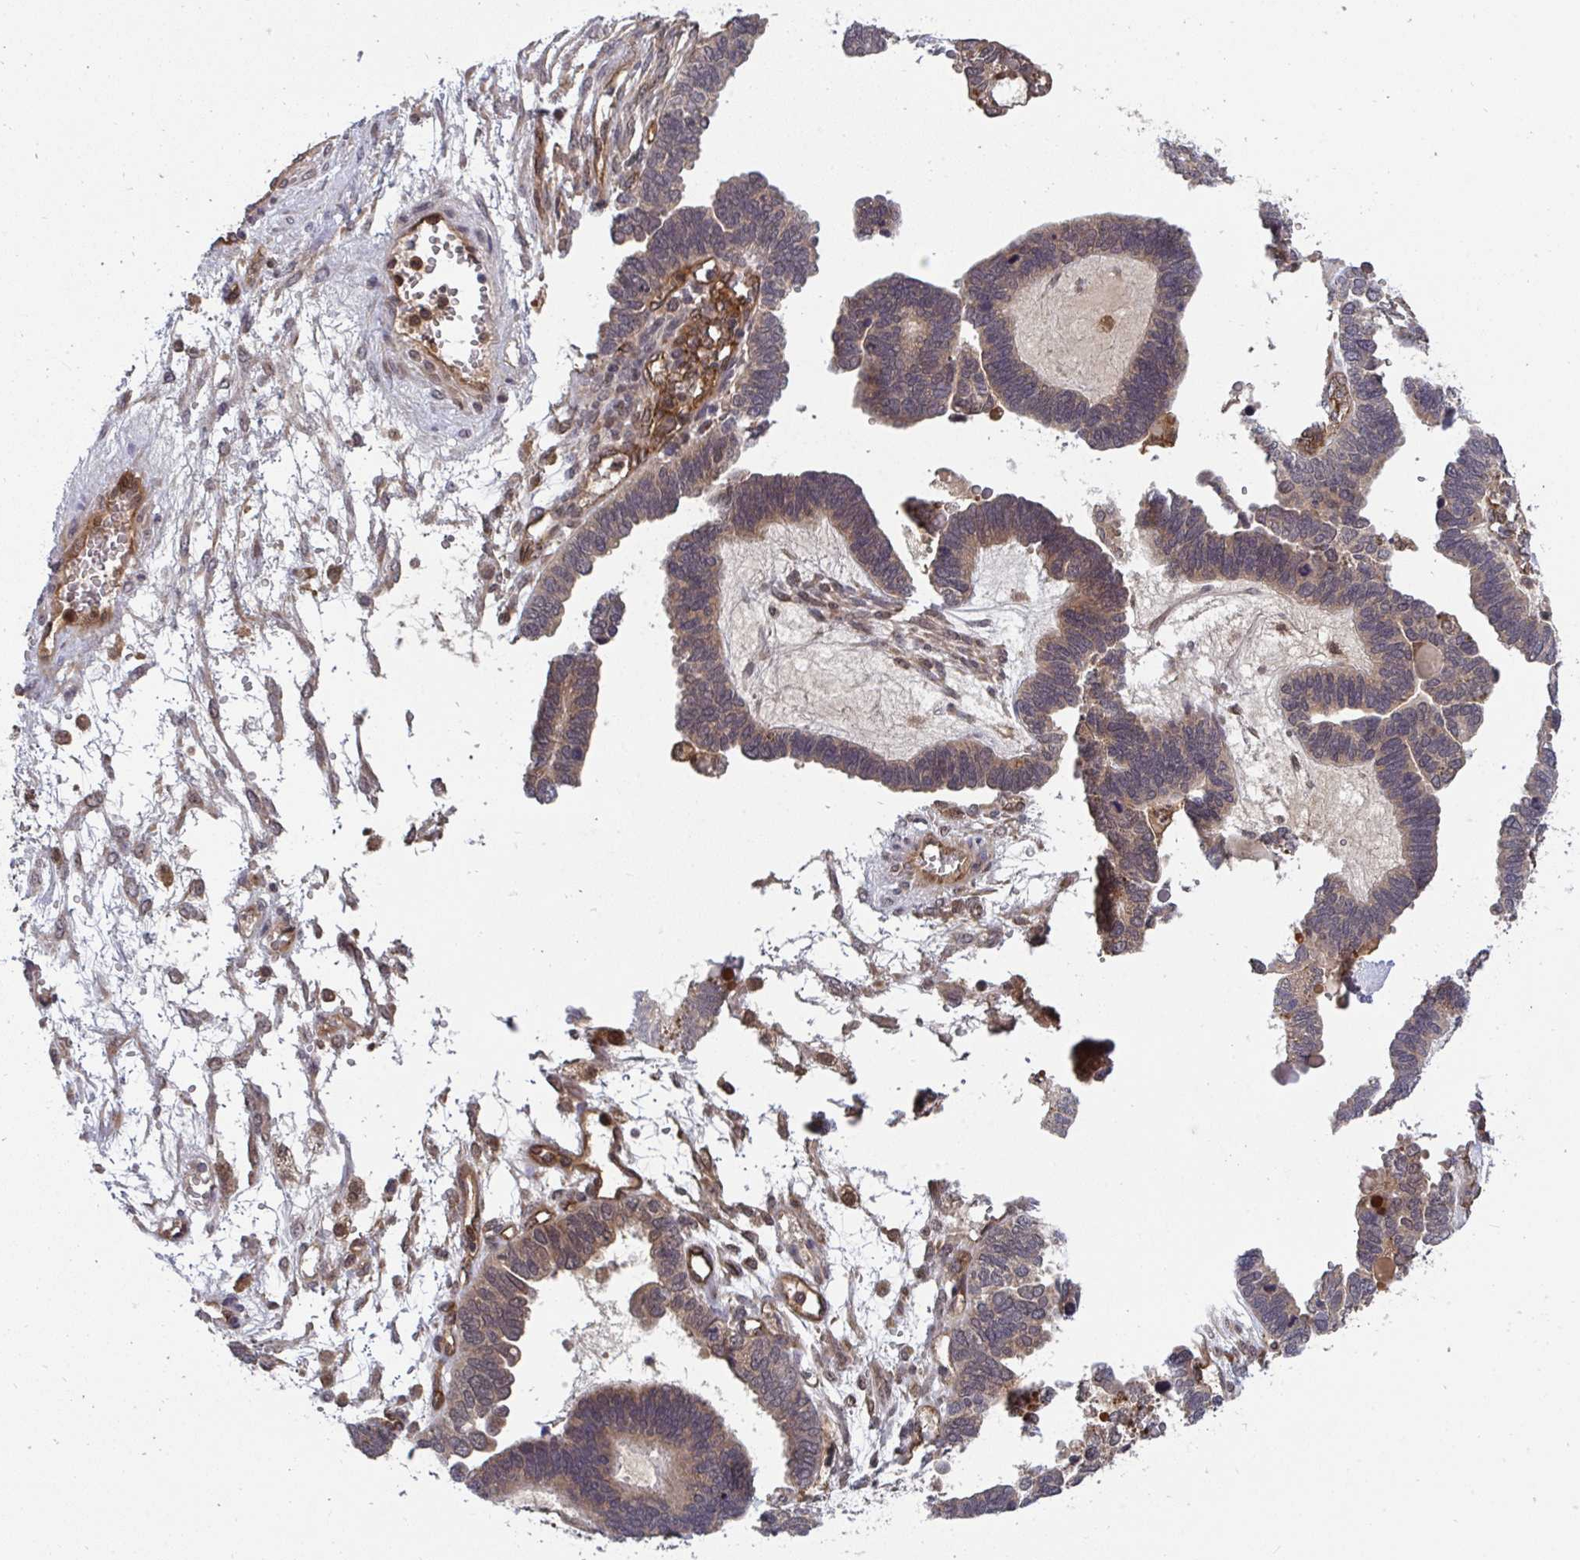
{"staining": {"intensity": "weak", "quantity": "<25%", "location": "cytoplasmic/membranous"}, "tissue": "ovarian cancer", "cell_type": "Tumor cells", "image_type": "cancer", "snomed": [{"axis": "morphology", "description": "Cystadenocarcinoma, serous, NOS"}, {"axis": "topography", "description": "Ovary"}], "caption": "This is a photomicrograph of immunohistochemistry (IHC) staining of ovarian cancer, which shows no staining in tumor cells.", "gene": "TIGAR", "patient": {"sex": "female", "age": 51}}